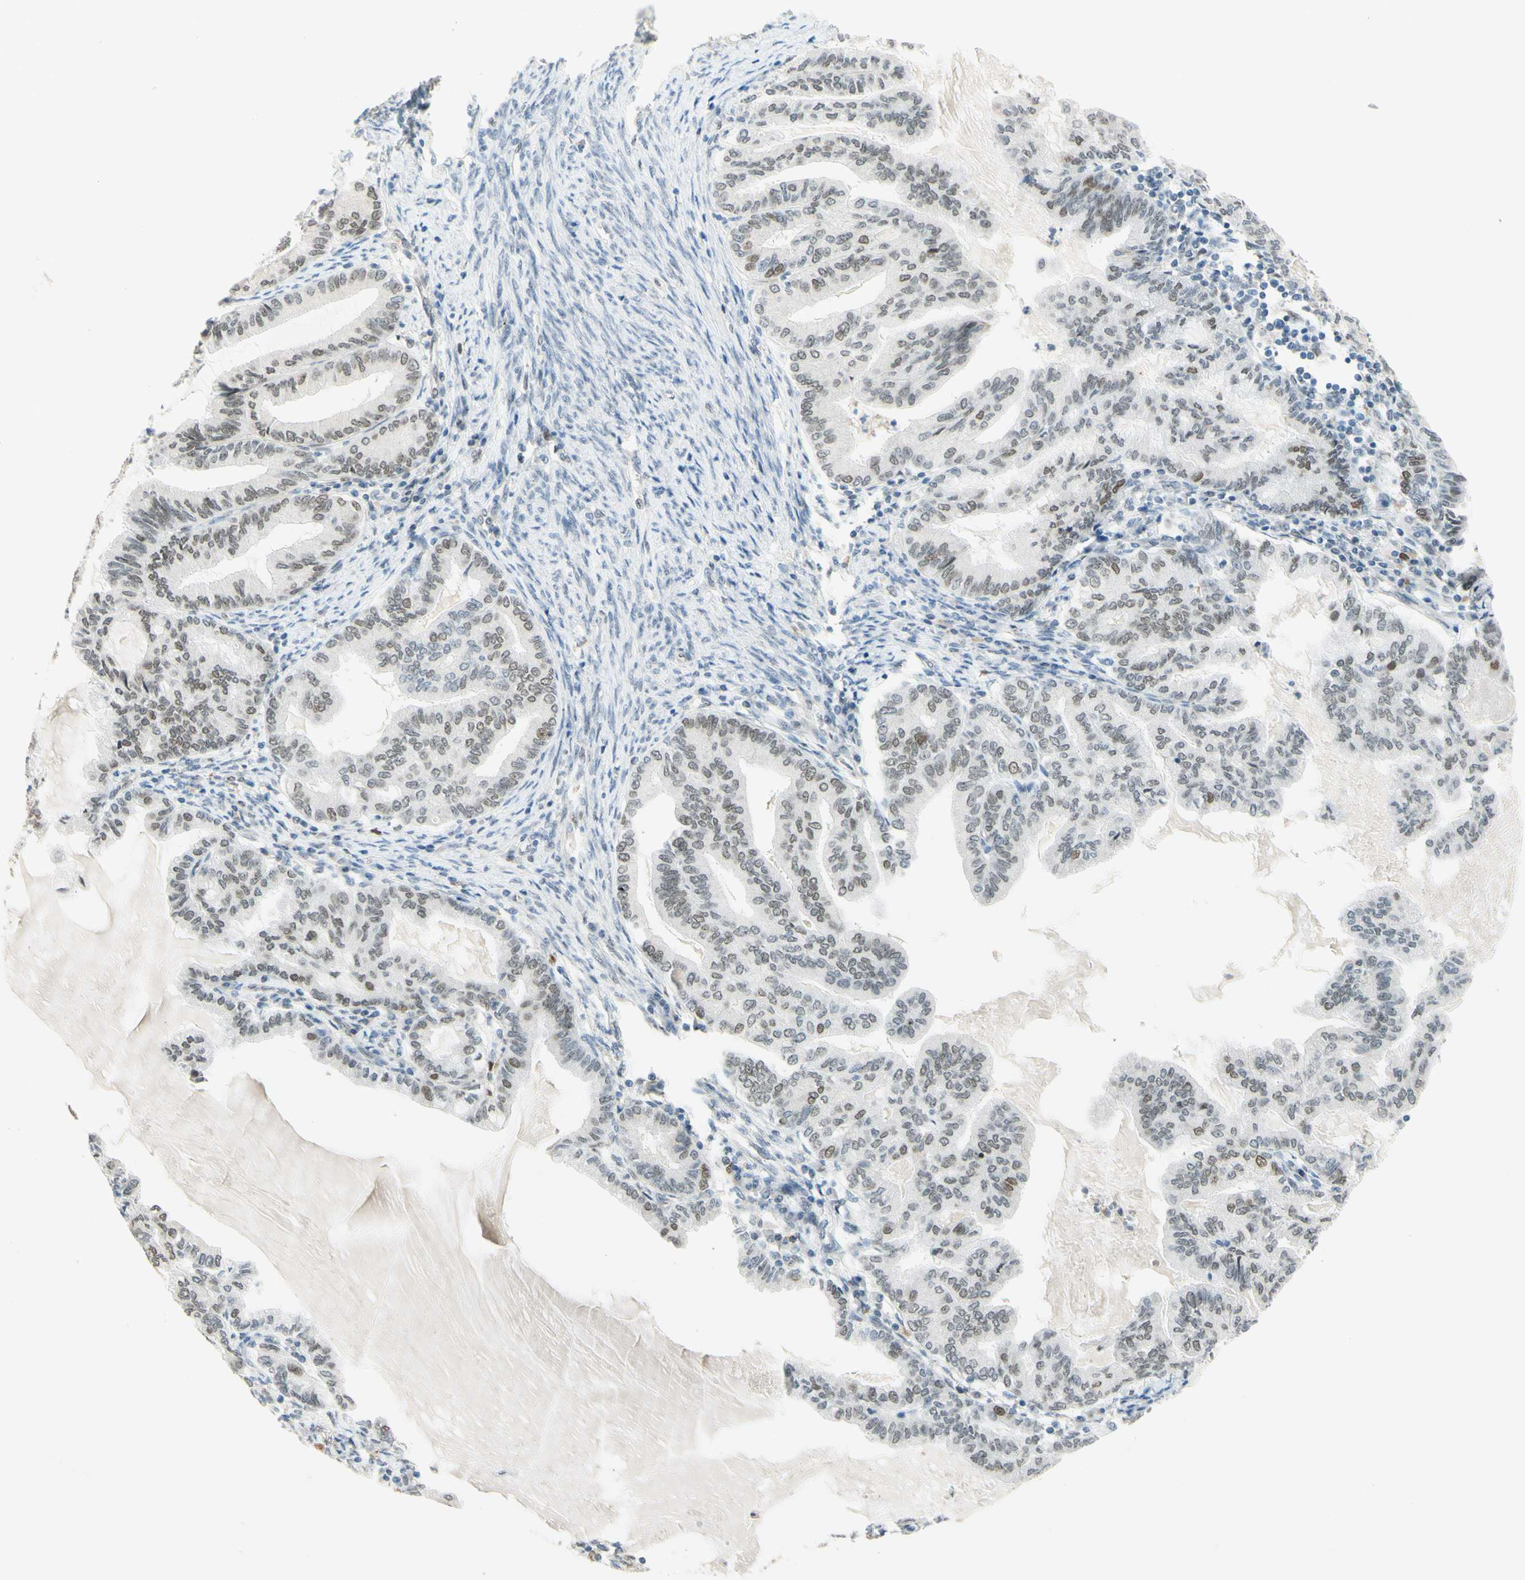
{"staining": {"intensity": "moderate", "quantity": "<25%", "location": "nuclear"}, "tissue": "endometrial cancer", "cell_type": "Tumor cells", "image_type": "cancer", "snomed": [{"axis": "morphology", "description": "Adenocarcinoma, NOS"}, {"axis": "topography", "description": "Endometrium"}], "caption": "This histopathology image demonstrates adenocarcinoma (endometrial) stained with immunohistochemistry to label a protein in brown. The nuclear of tumor cells show moderate positivity for the protein. Nuclei are counter-stained blue.", "gene": "POLB", "patient": {"sex": "female", "age": 86}}